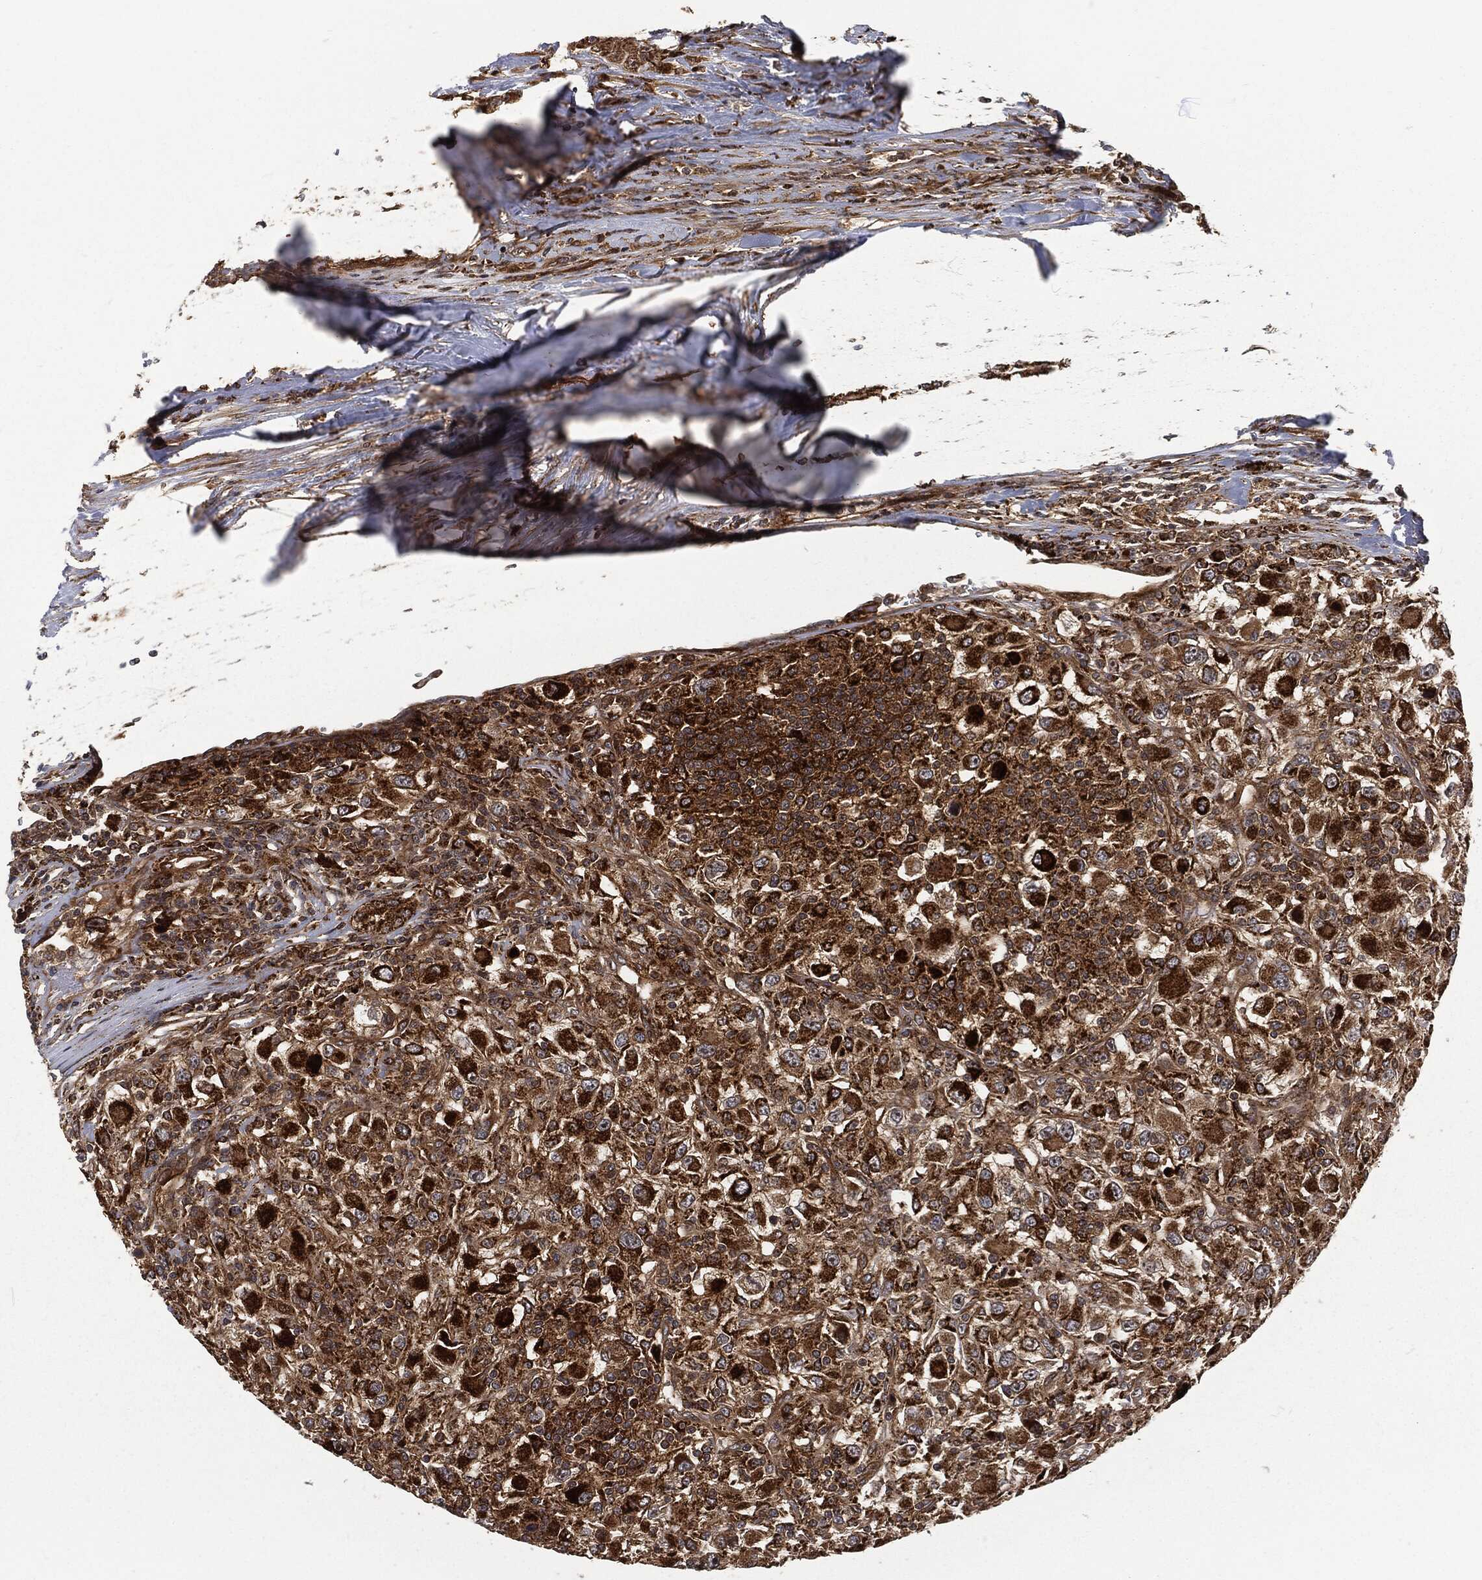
{"staining": {"intensity": "strong", "quantity": "25%-75%", "location": "cytoplasmic/membranous"}, "tissue": "renal cancer", "cell_type": "Tumor cells", "image_type": "cancer", "snomed": [{"axis": "morphology", "description": "Adenocarcinoma, NOS"}, {"axis": "topography", "description": "Kidney"}], "caption": "Protein staining by IHC displays strong cytoplasmic/membranous expression in about 25%-75% of tumor cells in renal adenocarcinoma.", "gene": "RFTN1", "patient": {"sex": "female", "age": 67}}